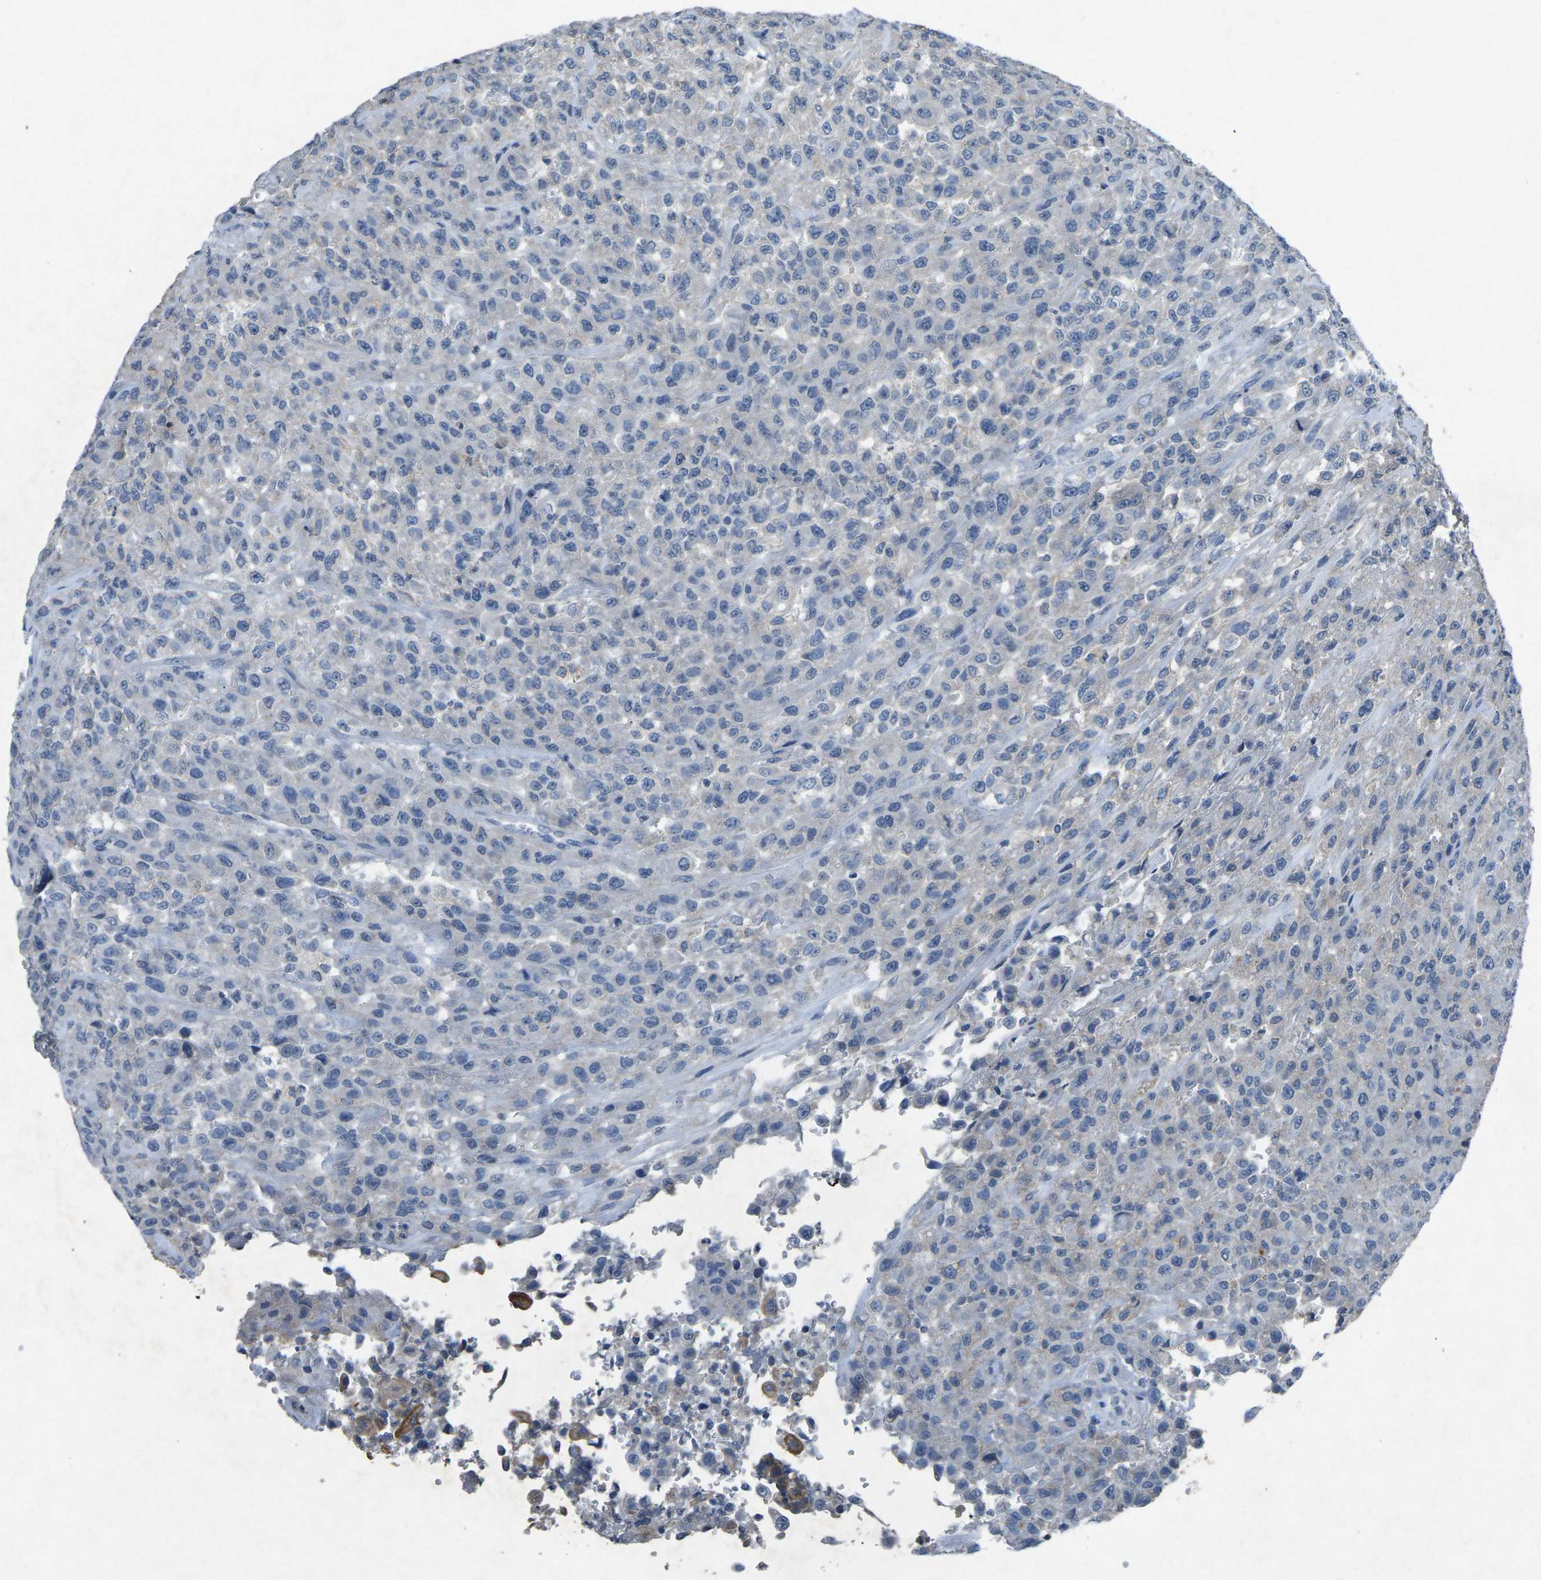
{"staining": {"intensity": "negative", "quantity": "none", "location": "none"}, "tissue": "urothelial cancer", "cell_type": "Tumor cells", "image_type": "cancer", "snomed": [{"axis": "morphology", "description": "Urothelial carcinoma, High grade"}, {"axis": "topography", "description": "Urinary bladder"}], "caption": "Tumor cells are negative for protein expression in human urothelial cancer. (Immunohistochemistry, brightfield microscopy, high magnification).", "gene": "PLG", "patient": {"sex": "male", "age": 46}}